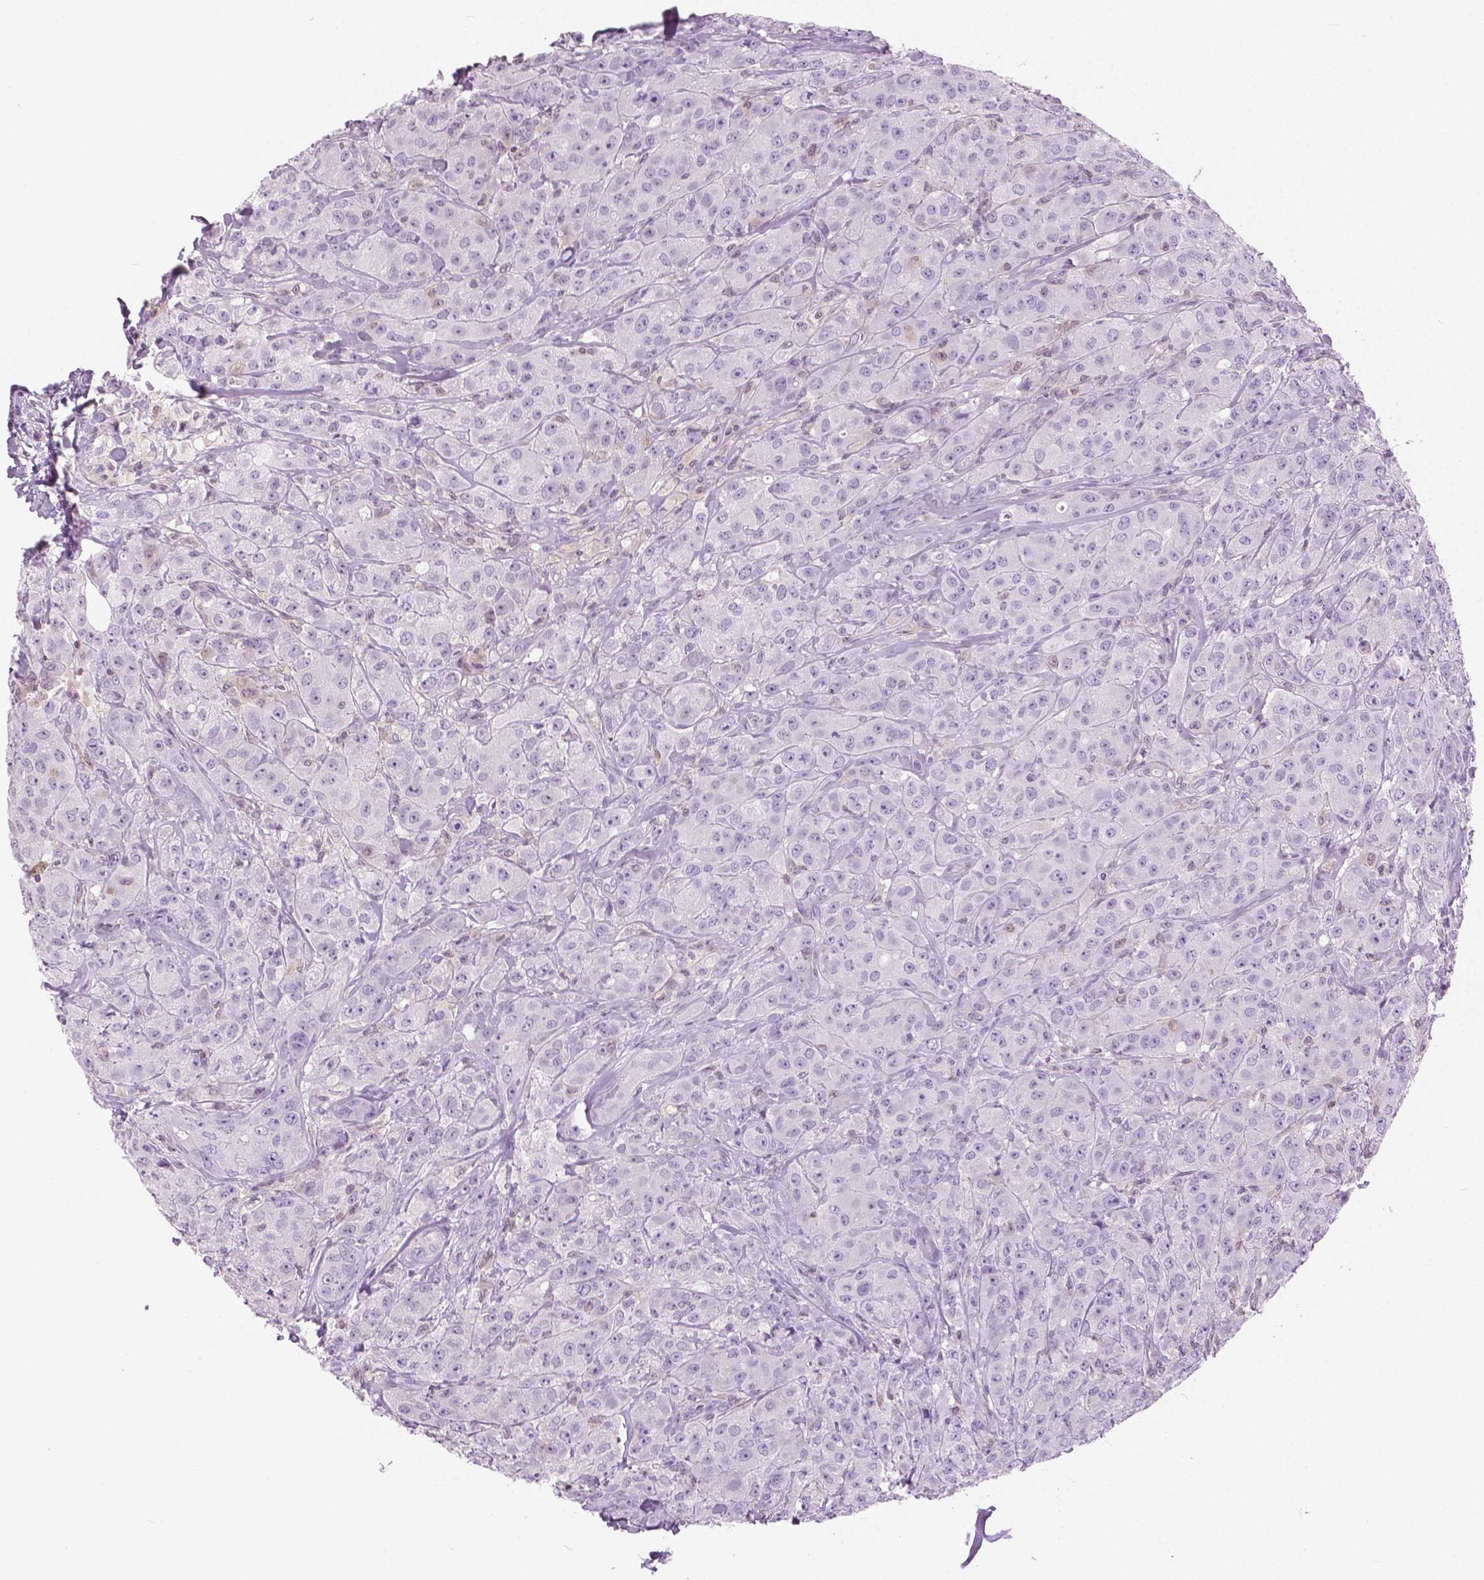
{"staining": {"intensity": "negative", "quantity": "none", "location": "none"}, "tissue": "breast cancer", "cell_type": "Tumor cells", "image_type": "cancer", "snomed": [{"axis": "morphology", "description": "Duct carcinoma"}, {"axis": "topography", "description": "Breast"}], "caption": "Tumor cells are negative for brown protein staining in breast cancer (infiltrating ductal carcinoma).", "gene": "GALM", "patient": {"sex": "female", "age": 43}}